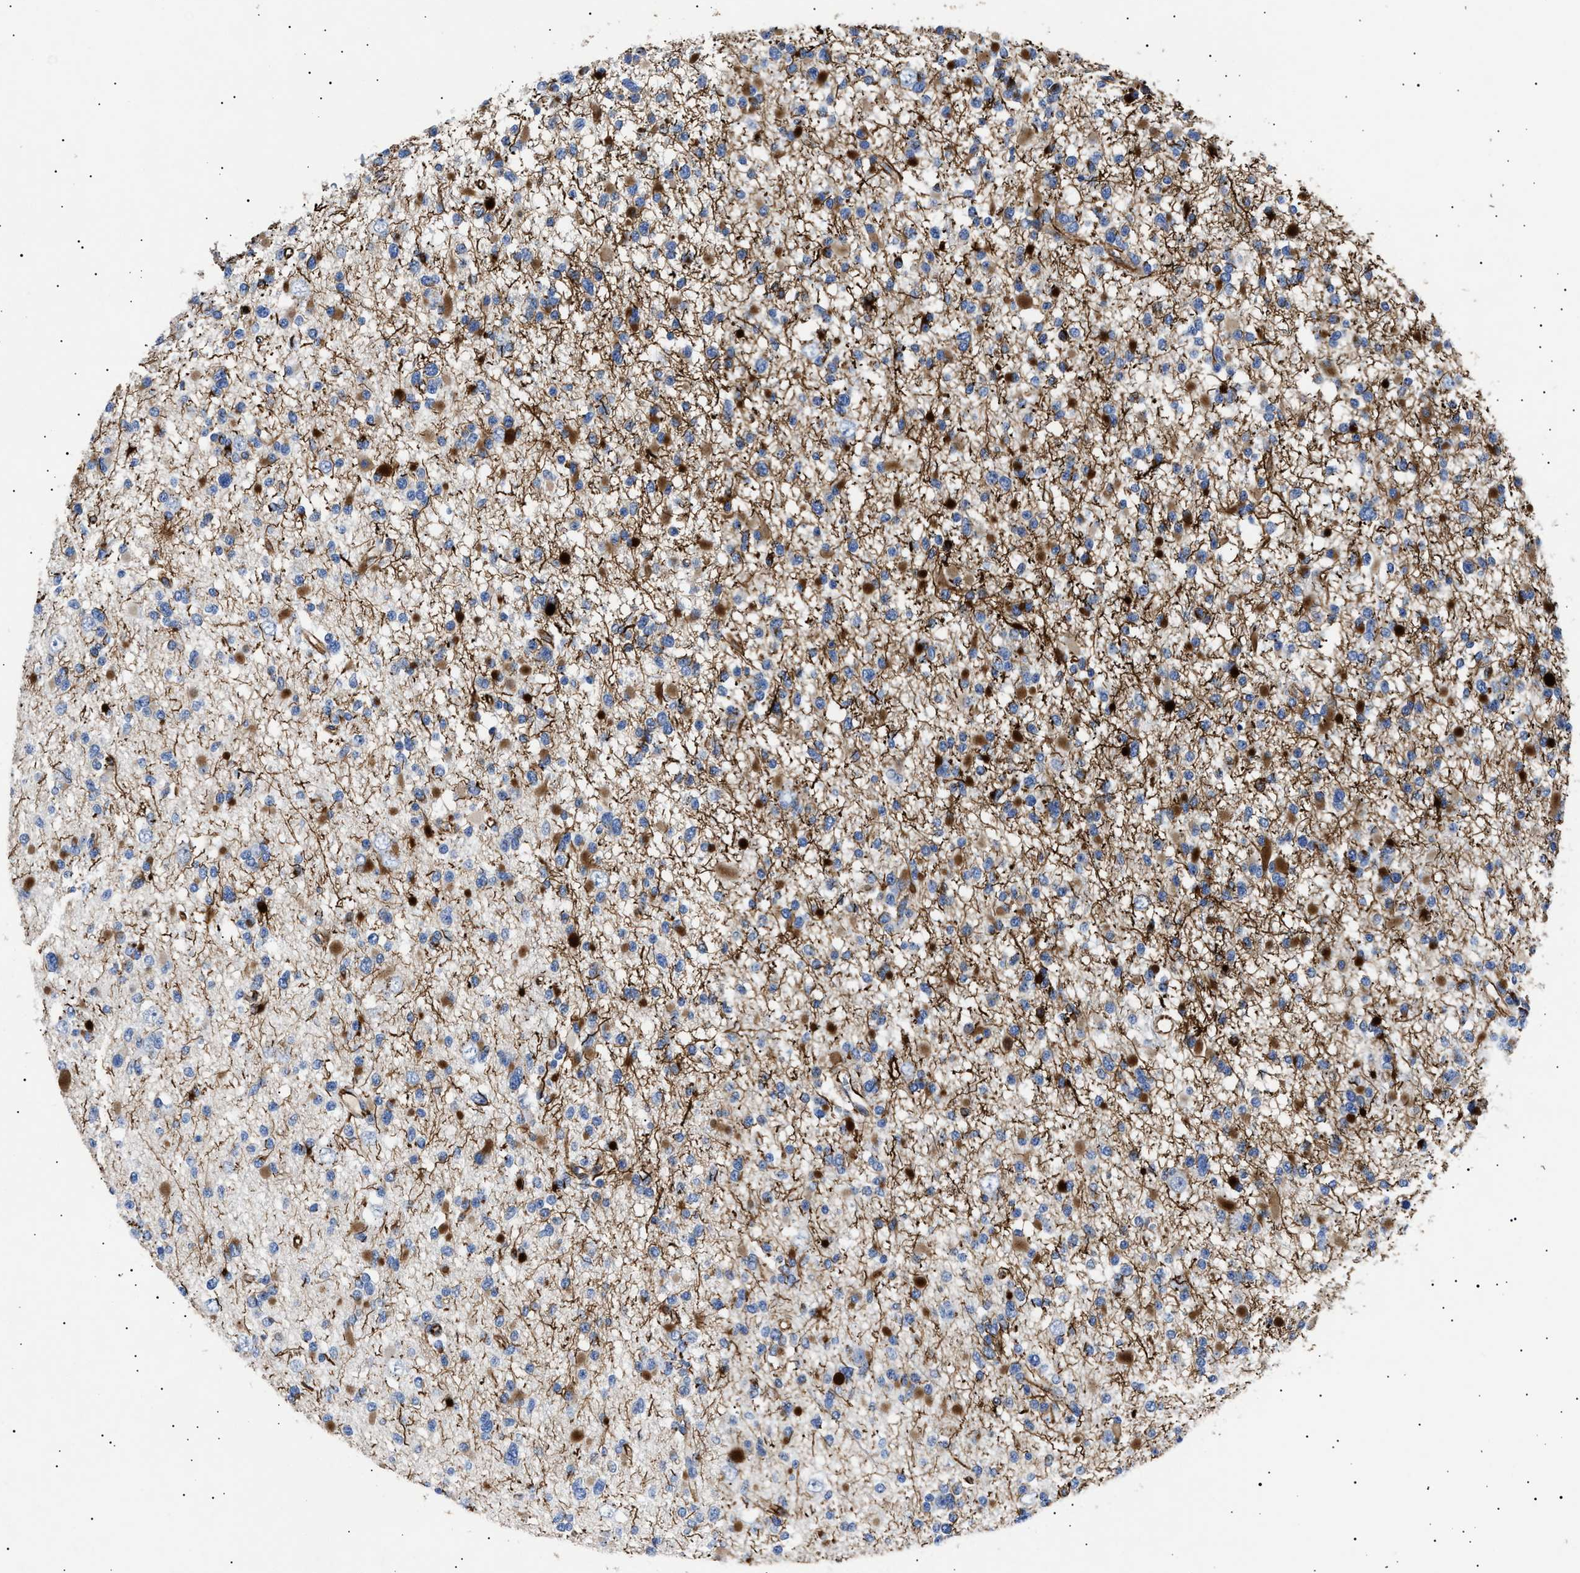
{"staining": {"intensity": "strong", "quantity": "25%-75%", "location": "cytoplasmic/membranous"}, "tissue": "glioma", "cell_type": "Tumor cells", "image_type": "cancer", "snomed": [{"axis": "morphology", "description": "Glioma, malignant, Low grade"}, {"axis": "topography", "description": "Brain"}], "caption": "Immunohistochemistry histopathology image of neoplastic tissue: glioma stained using immunohistochemistry shows high levels of strong protein expression localized specifically in the cytoplasmic/membranous of tumor cells, appearing as a cytoplasmic/membranous brown color.", "gene": "OLFML2A", "patient": {"sex": "female", "age": 22}}